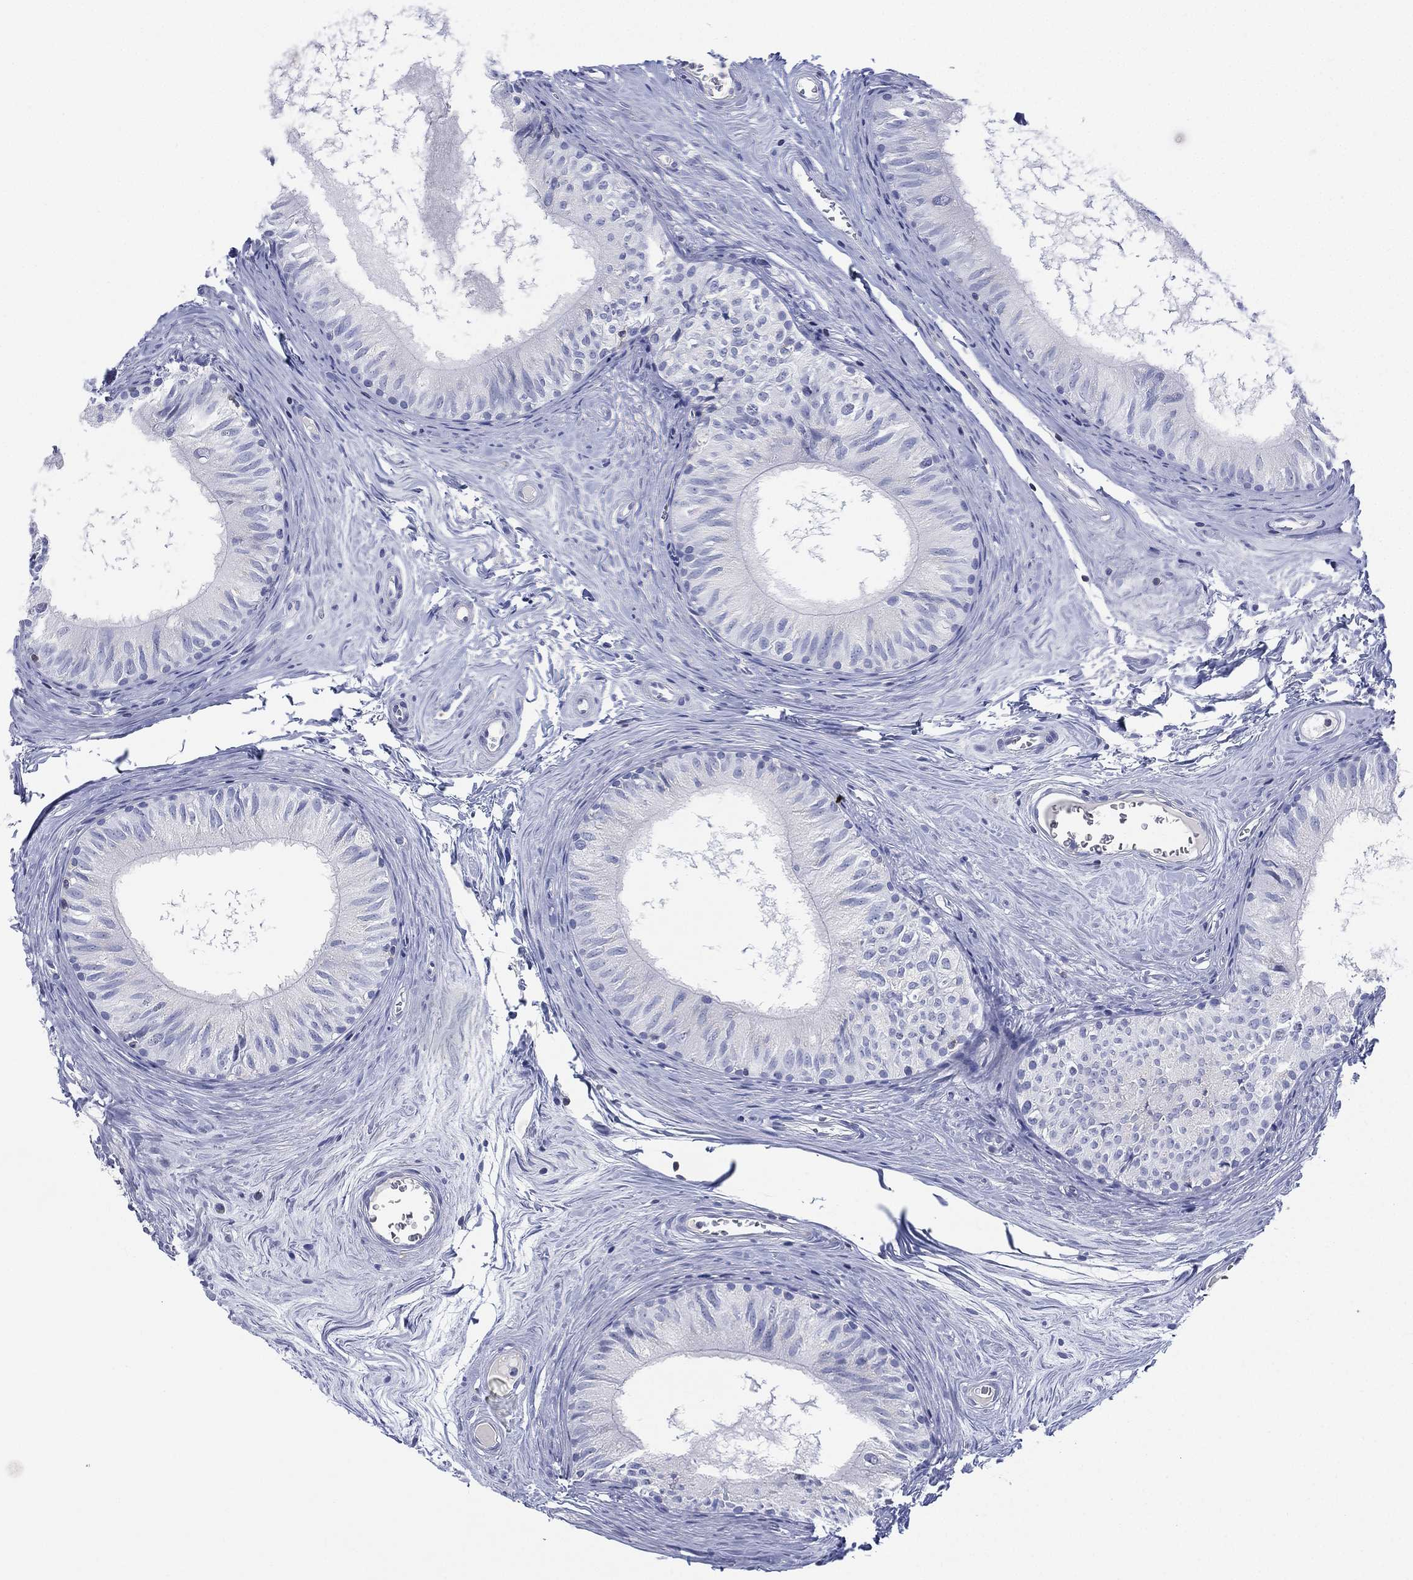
{"staining": {"intensity": "negative", "quantity": "none", "location": "none"}, "tissue": "epididymis", "cell_type": "Glandular cells", "image_type": "normal", "snomed": [{"axis": "morphology", "description": "Normal tissue, NOS"}, {"axis": "topography", "description": "Epididymis"}], "caption": "Protein analysis of unremarkable epididymis shows no significant staining in glandular cells.", "gene": "SEPTIN1", "patient": {"sex": "male", "age": 52}}